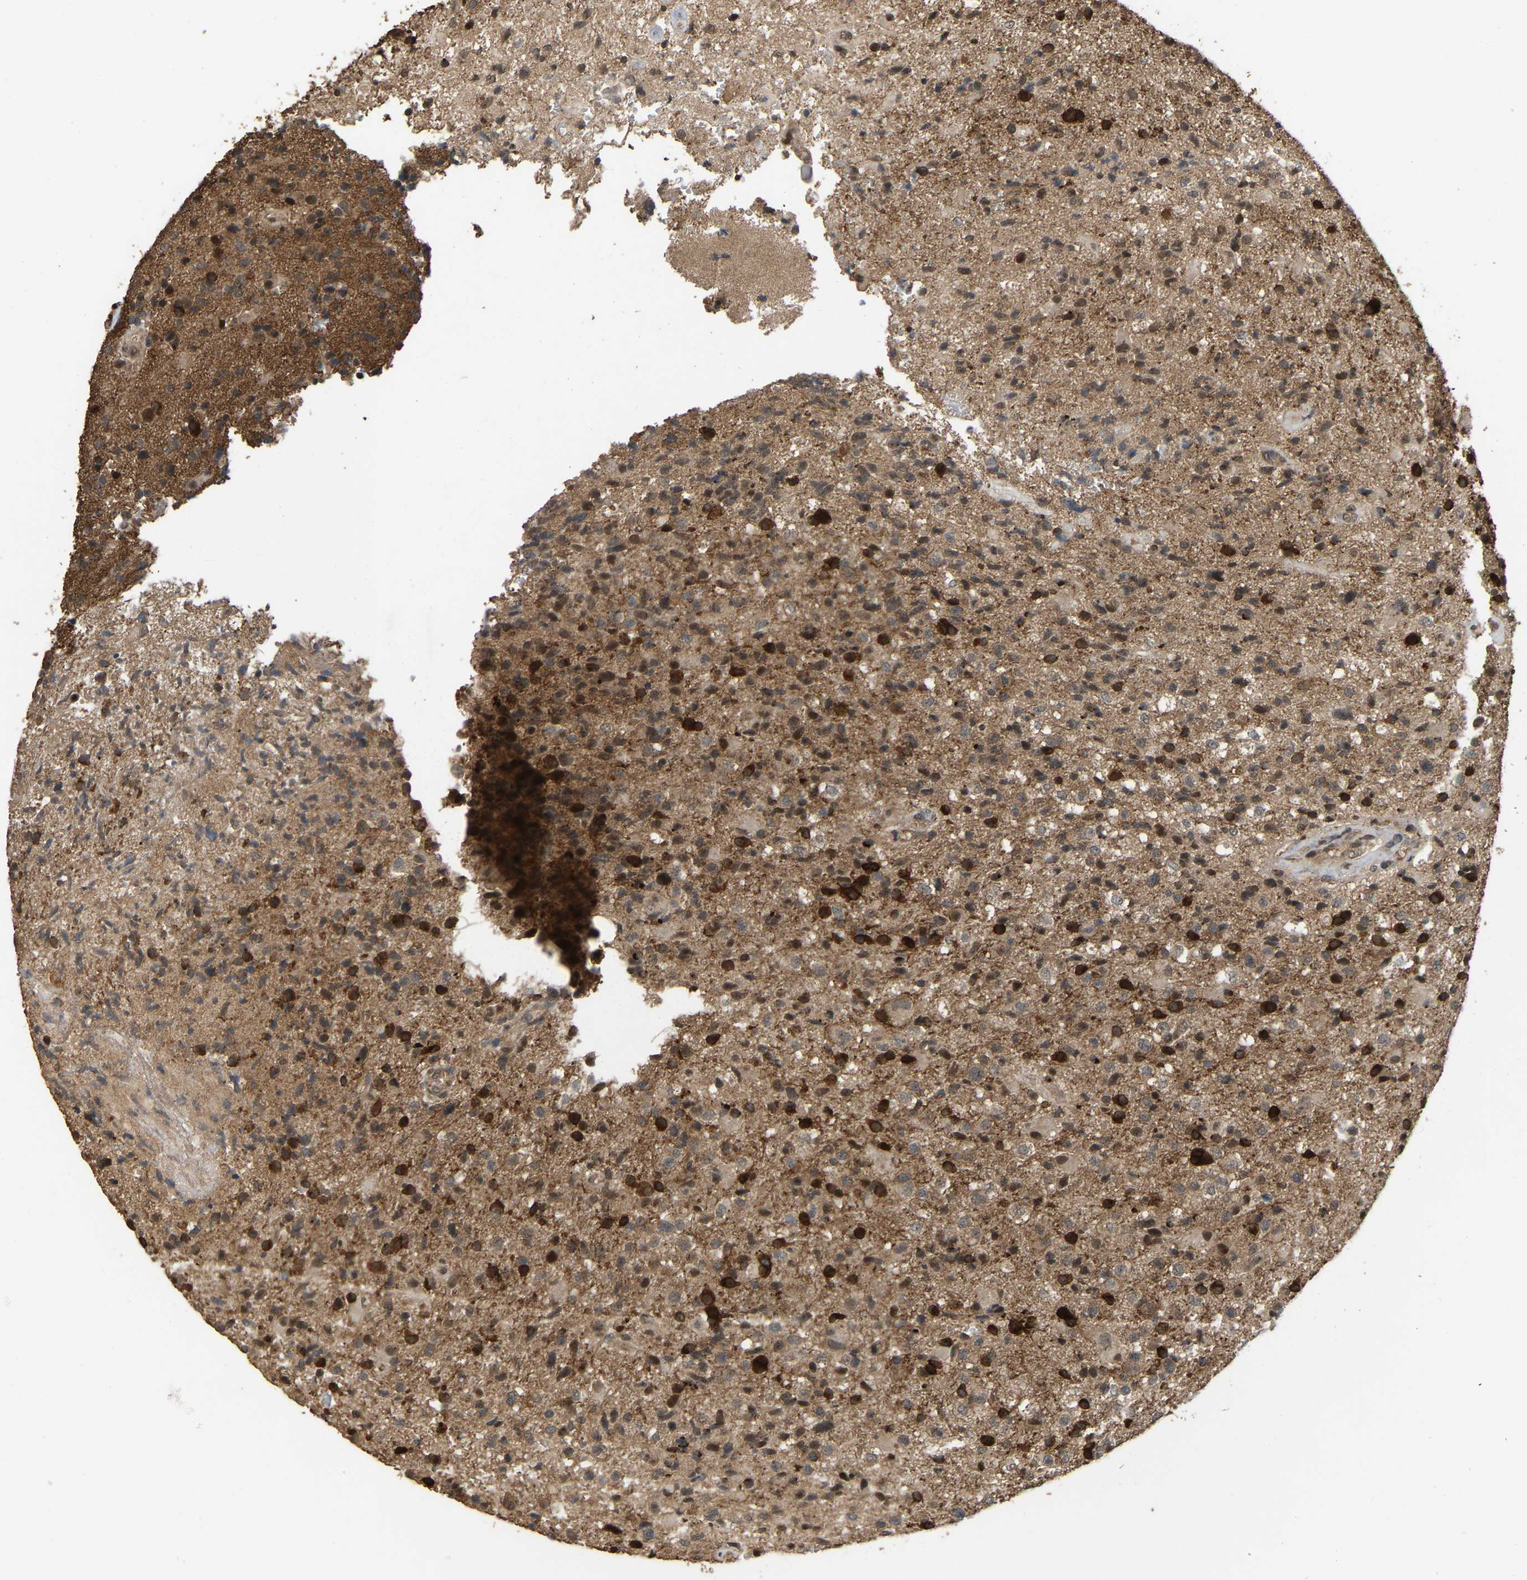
{"staining": {"intensity": "strong", "quantity": ">75%", "location": "cytoplasmic/membranous"}, "tissue": "glioma", "cell_type": "Tumor cells", "image_type": "cancer", "snomed": [{"axis": "morphology", "description": "Glioma, malignant, High grade"}, {"axis": "topography", "description": "Brain"}], "caption": "The image shows immunohistochemical staining of glioma. There is strong cytoplasmic/membranous staining is seen in about >75% of tumor cells.", "gene": "ARHGAP23", "patient": {"sex": "male", "age": 72}}